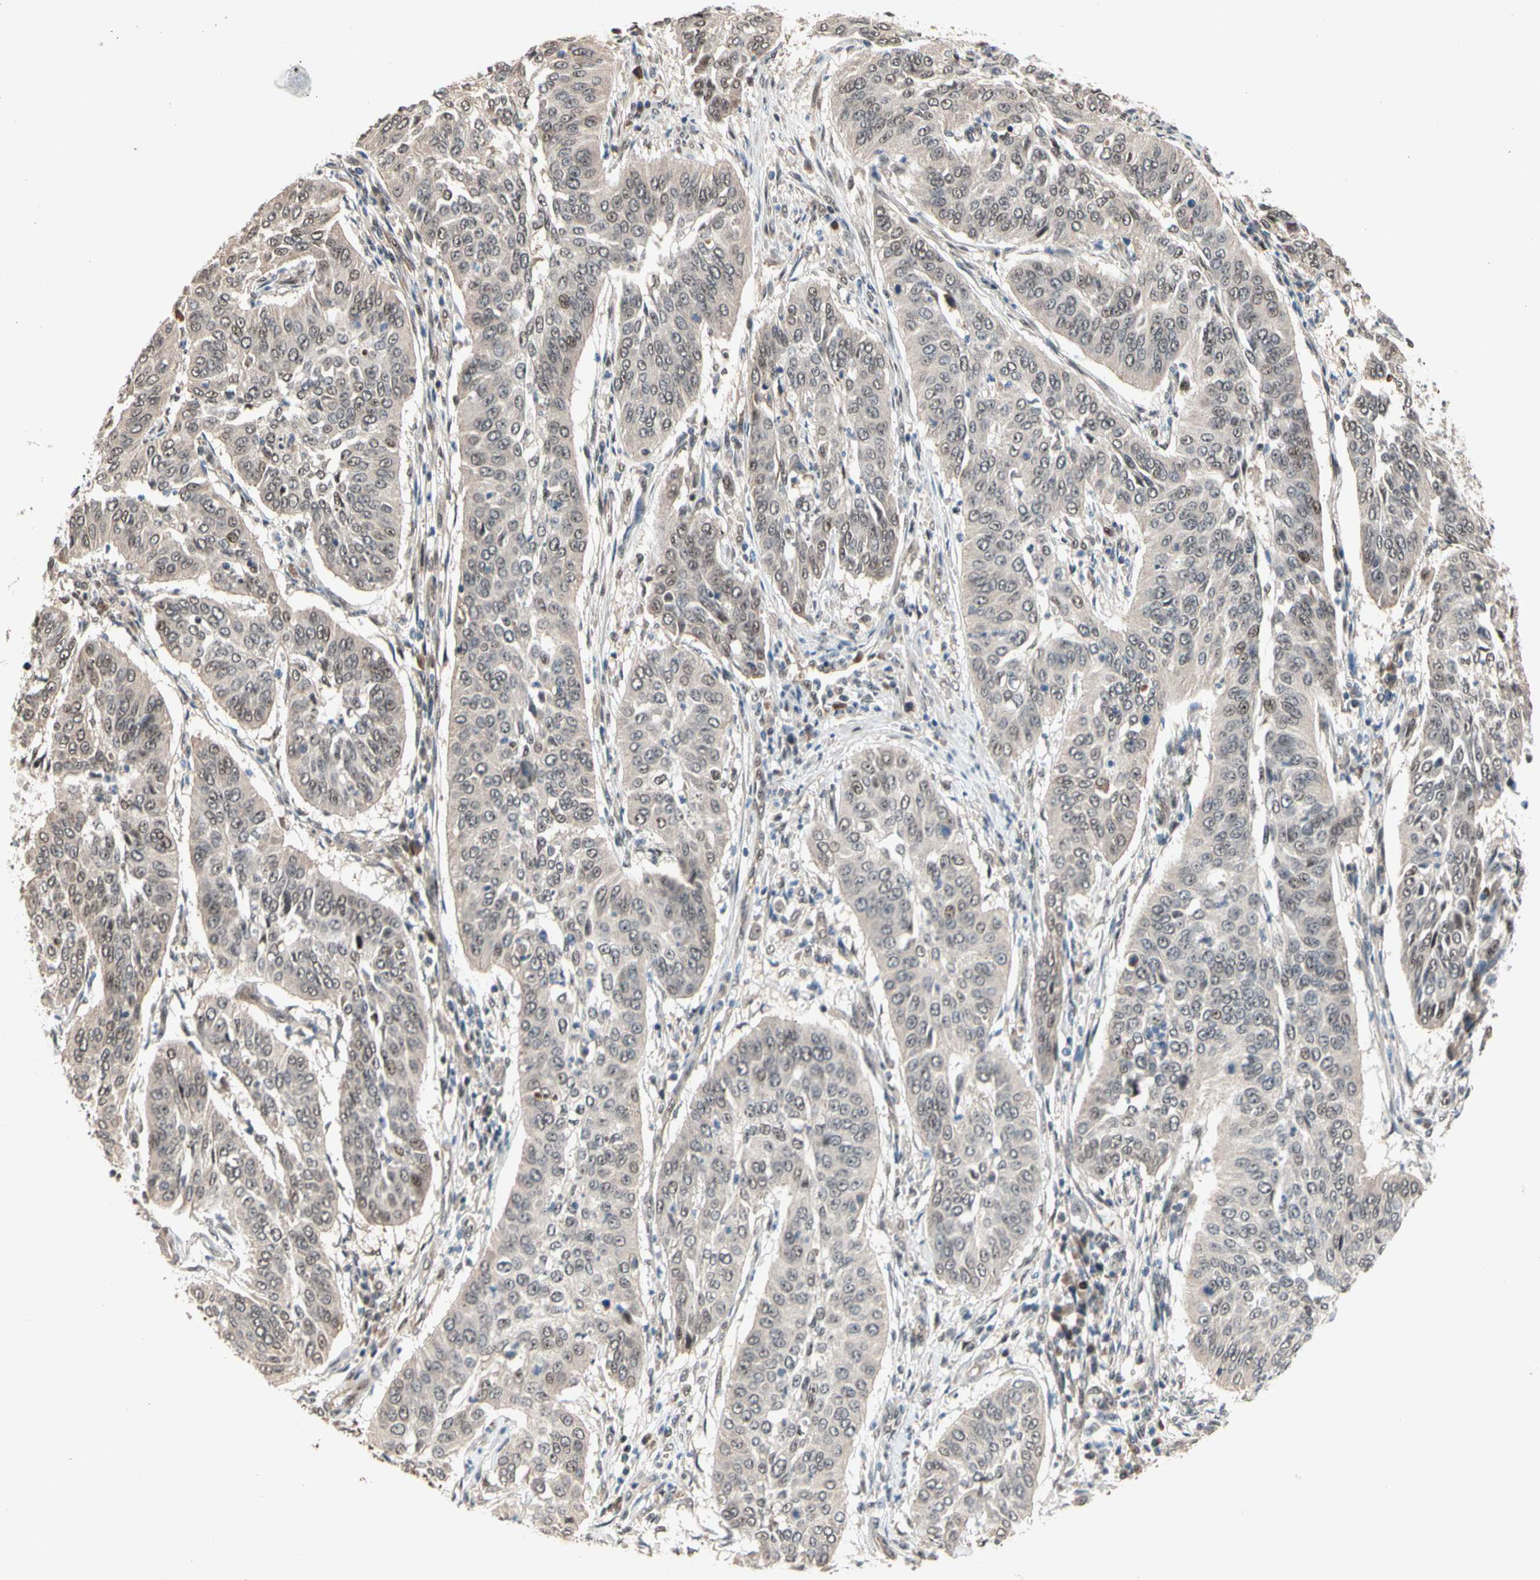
{"staining": {"intensity": "weak", "quantity": ">75%", "location": "cytoplasmic/membranous"}, "tissue": "cervical cancer", "cell_type": "Tumor cells", "image_type": "cancer", "snomed": [{"axis": "morphology", "description": "Normal tissue, NOS"}, {"axis": "morphology", "description": "Squamous cell carcinoma, NOS"}, {"axis": "topography", "description": "Cervix"}], "caption": "Cervical cancer (squamous cell carcinoma) tissue reveals weak cytoplasmic/membranous positivity in approximately >75% of tumor cells, visualized by immunohistochemistry.", "gene": "NGEF", "patient": {"sex": "female", "age": 39}}